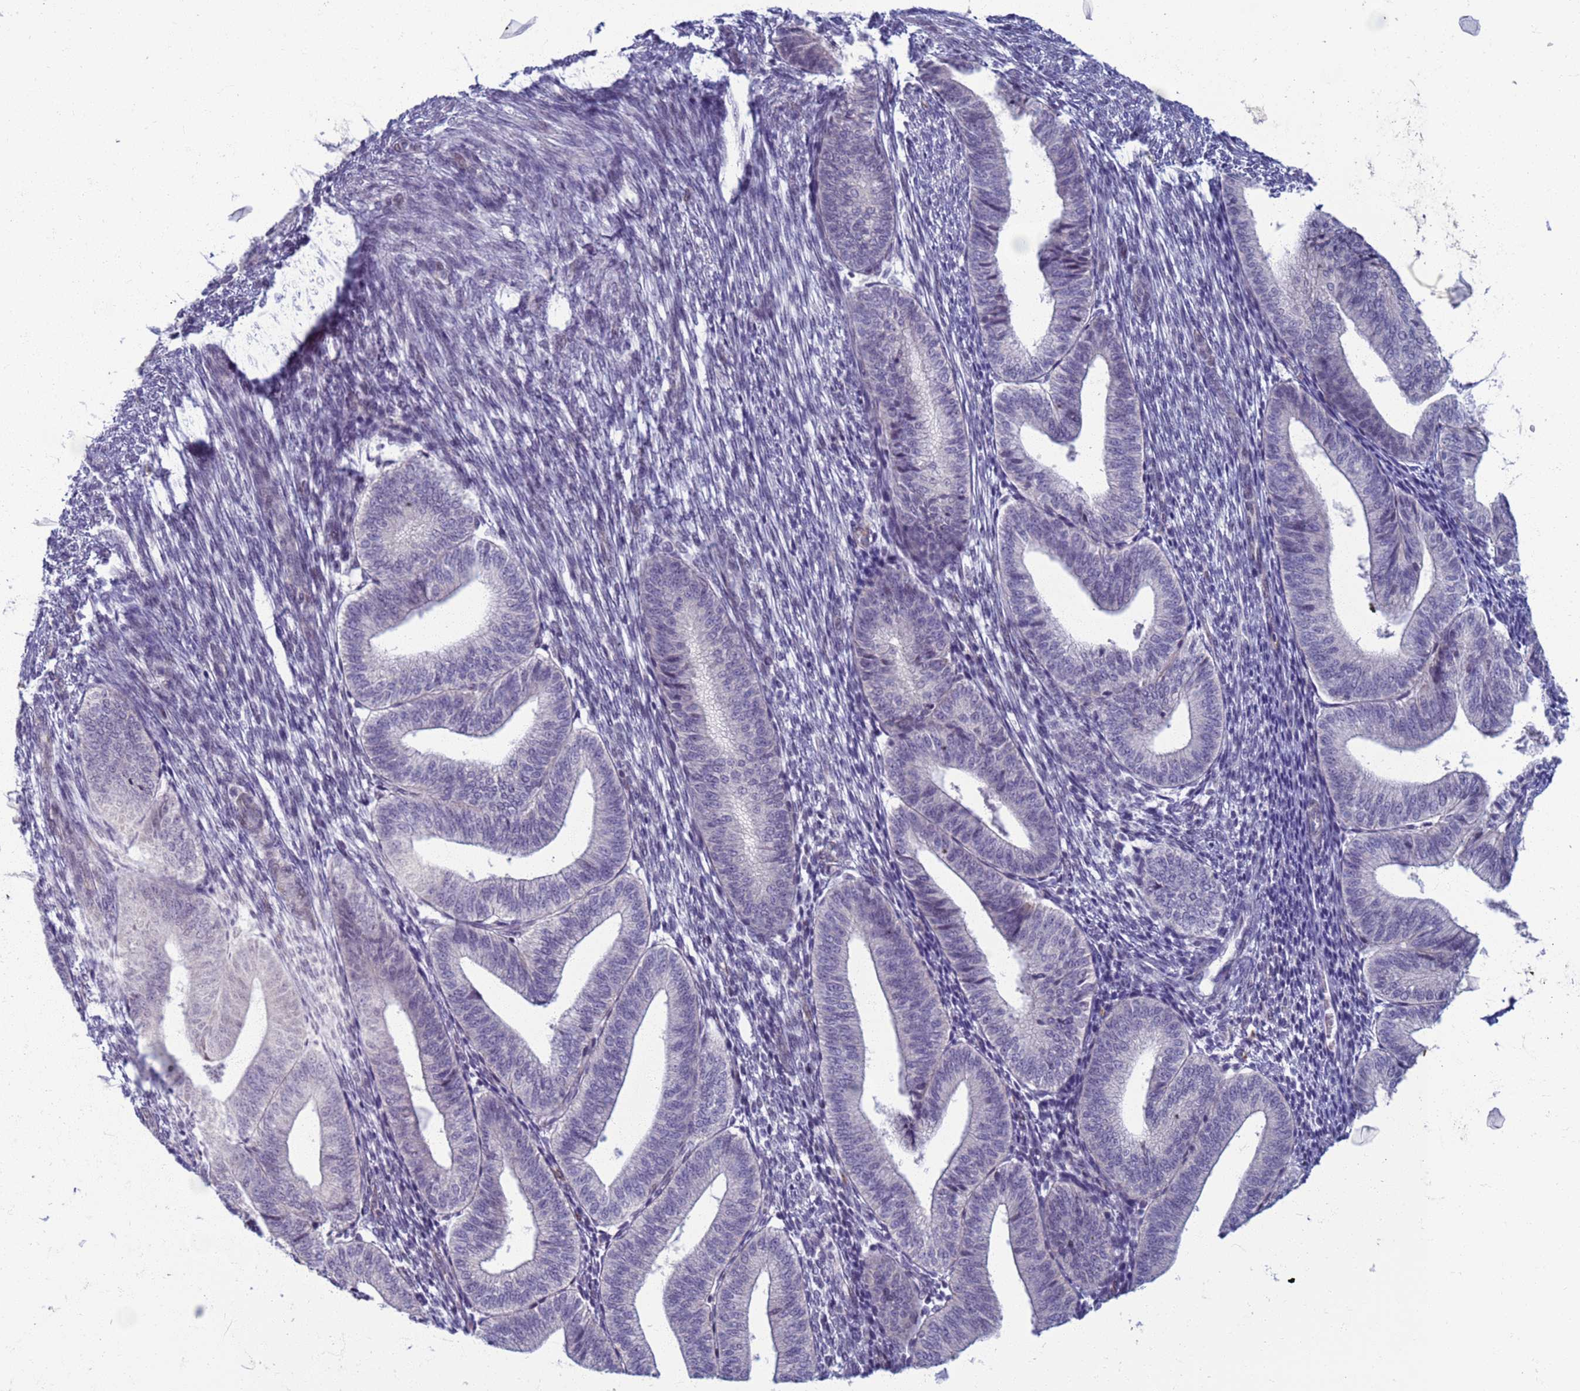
{"staining": {"intensity": "negative", "quantity": "none", "location": "none"}, "tissue": "endometrium", "cell_type": "Cells in endometrial stroma", "image_type": "normal", "snomed": [{"axis": "morphology", "description": "Normal tissue, NOS"}, {"axis": "topography", "description": "Endometrium"}], "caption": "Cells in endometrial stroma are negative for protein expression in normal human endometrium. The staining was performed using DAB to visualize the protein expression in brown, while the nuclei were stained in blue with hematoxylin (Magnification: 20x).", "gene": "CLCA2", "patient": {"sex": "female", "age": 34}}